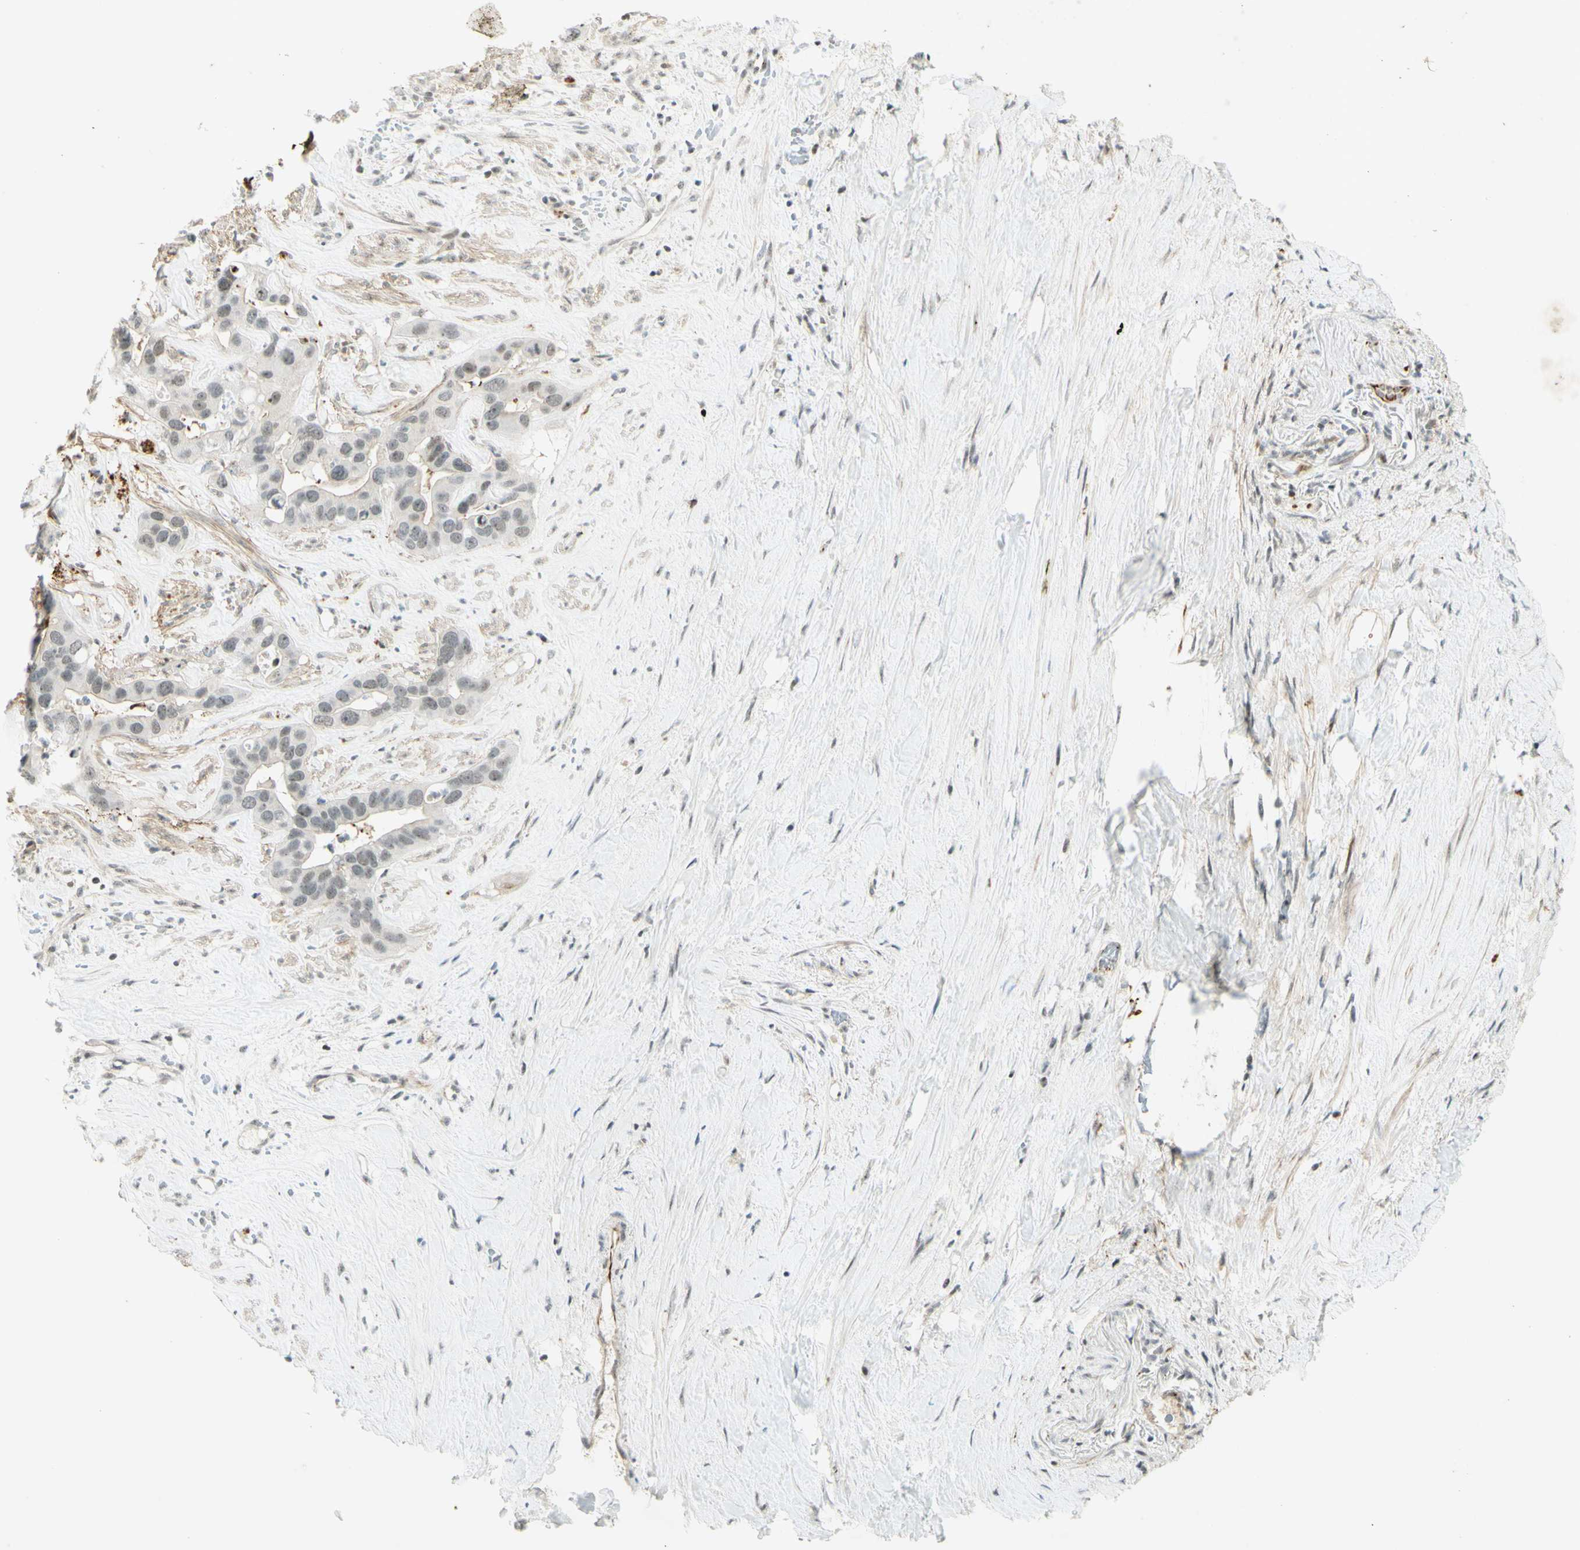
{"staining": {"intensity": "weak", "quantity": ">75%", "location": "nuclear"}, "tissue": "liver cancer", "cell_type": "Tumor cells", "image_type": "cancer", "snomed": [{"axis": "morphology", "description": "Cholangiocarcinoma"}, {"axis": "topography", "description": "Liver"}], "caption": "Weak nuclear positivity is identified in approximately >75% of tumor cells in liver cancer (cholangiocarcinoma).", "gene": "IRF1", "patient": {"sex": "female", "age": 65}}